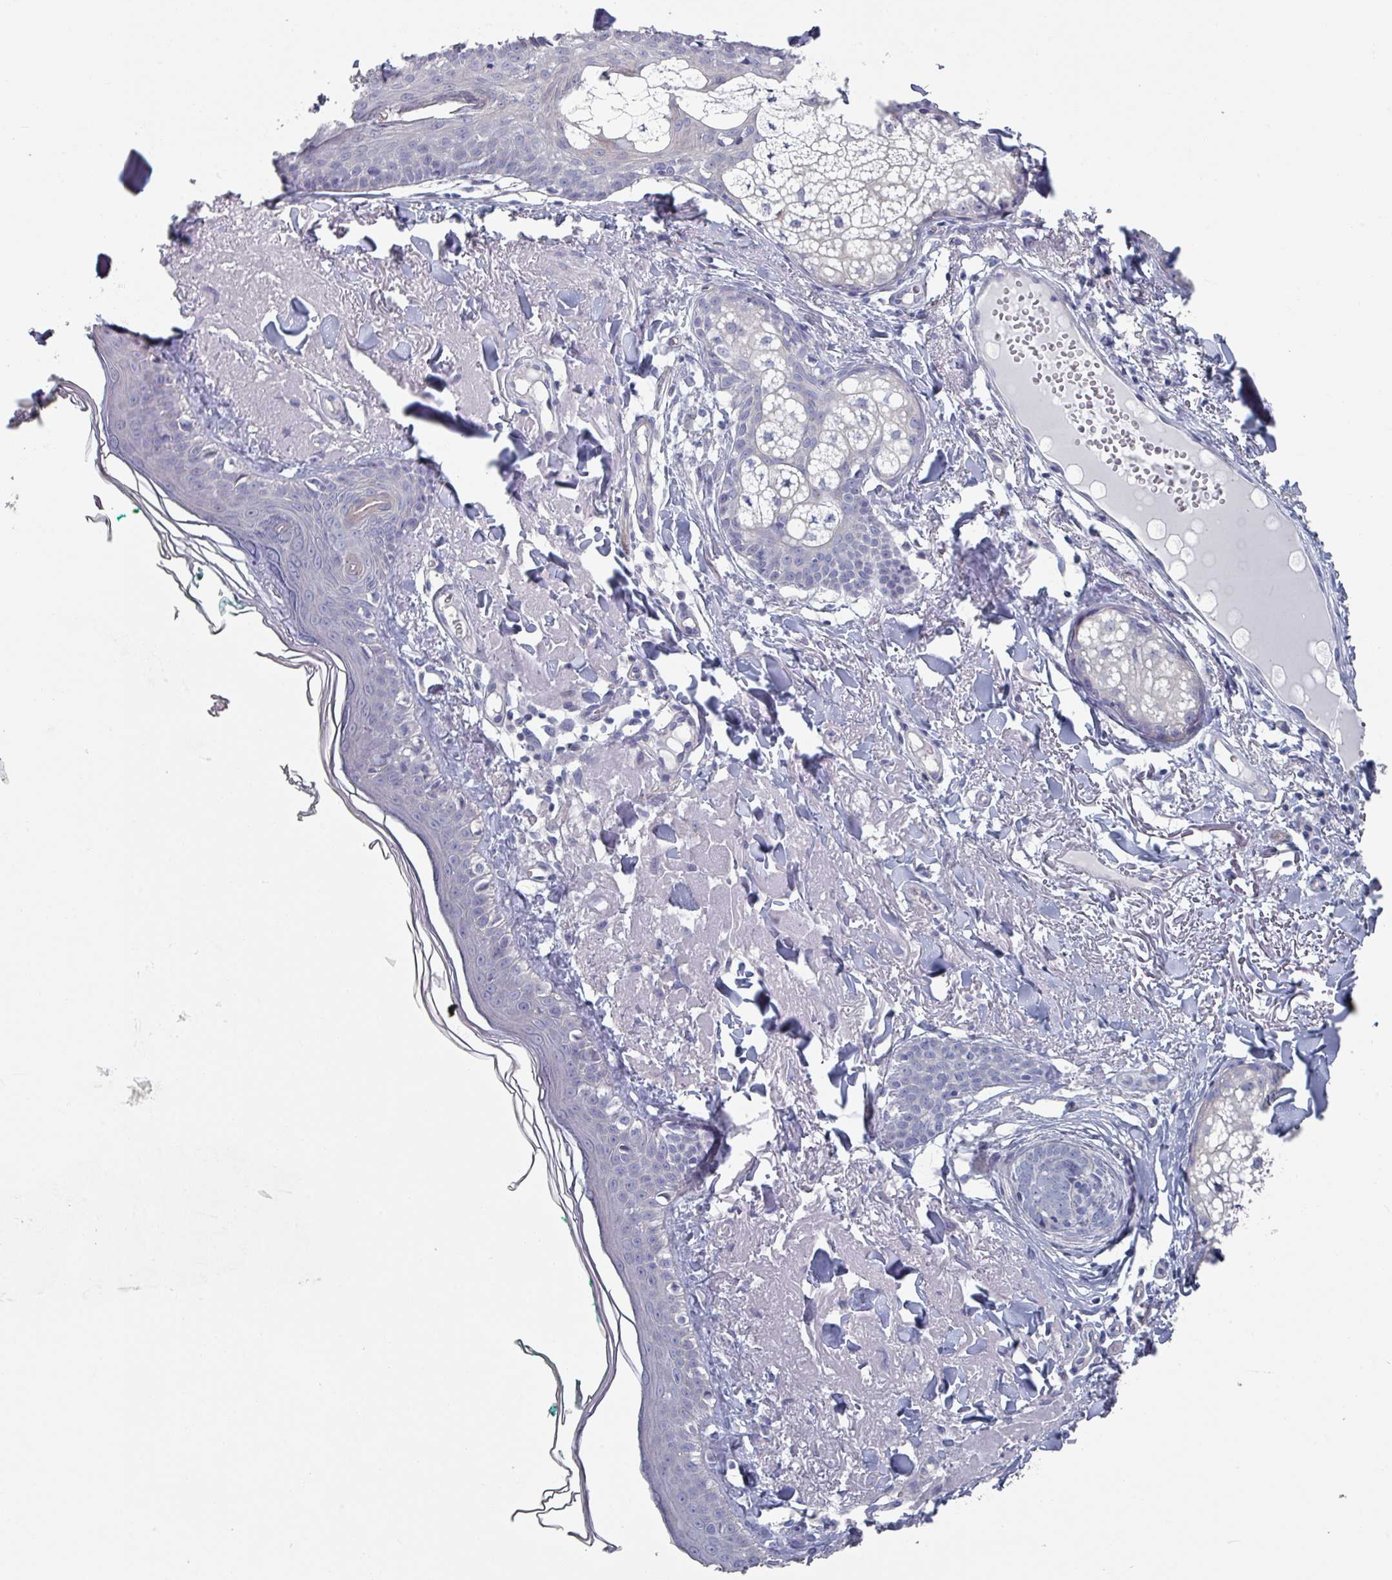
{"staining": {"intensity": "negative", "quantity": "none", "location": "none"}, "tissue": "skin", "cell_type": "Fibroblasts", "image_type": "normal", "snomed": [{"axis": "morphology", "description": "Normal tissue, NOS"}, {"axis": "morphology", "description": "Malignant melanoma, NOS"}, {"axis": "topography", "description": "Skin"}], "caption": "This image is of normal skin stained with IHC to label a protein in brown with the nuclei are counter-stained blue. There is no staining in fibroblasts.", "gene": "EFL1", "patient": {"sex": "male", "age": 80}}